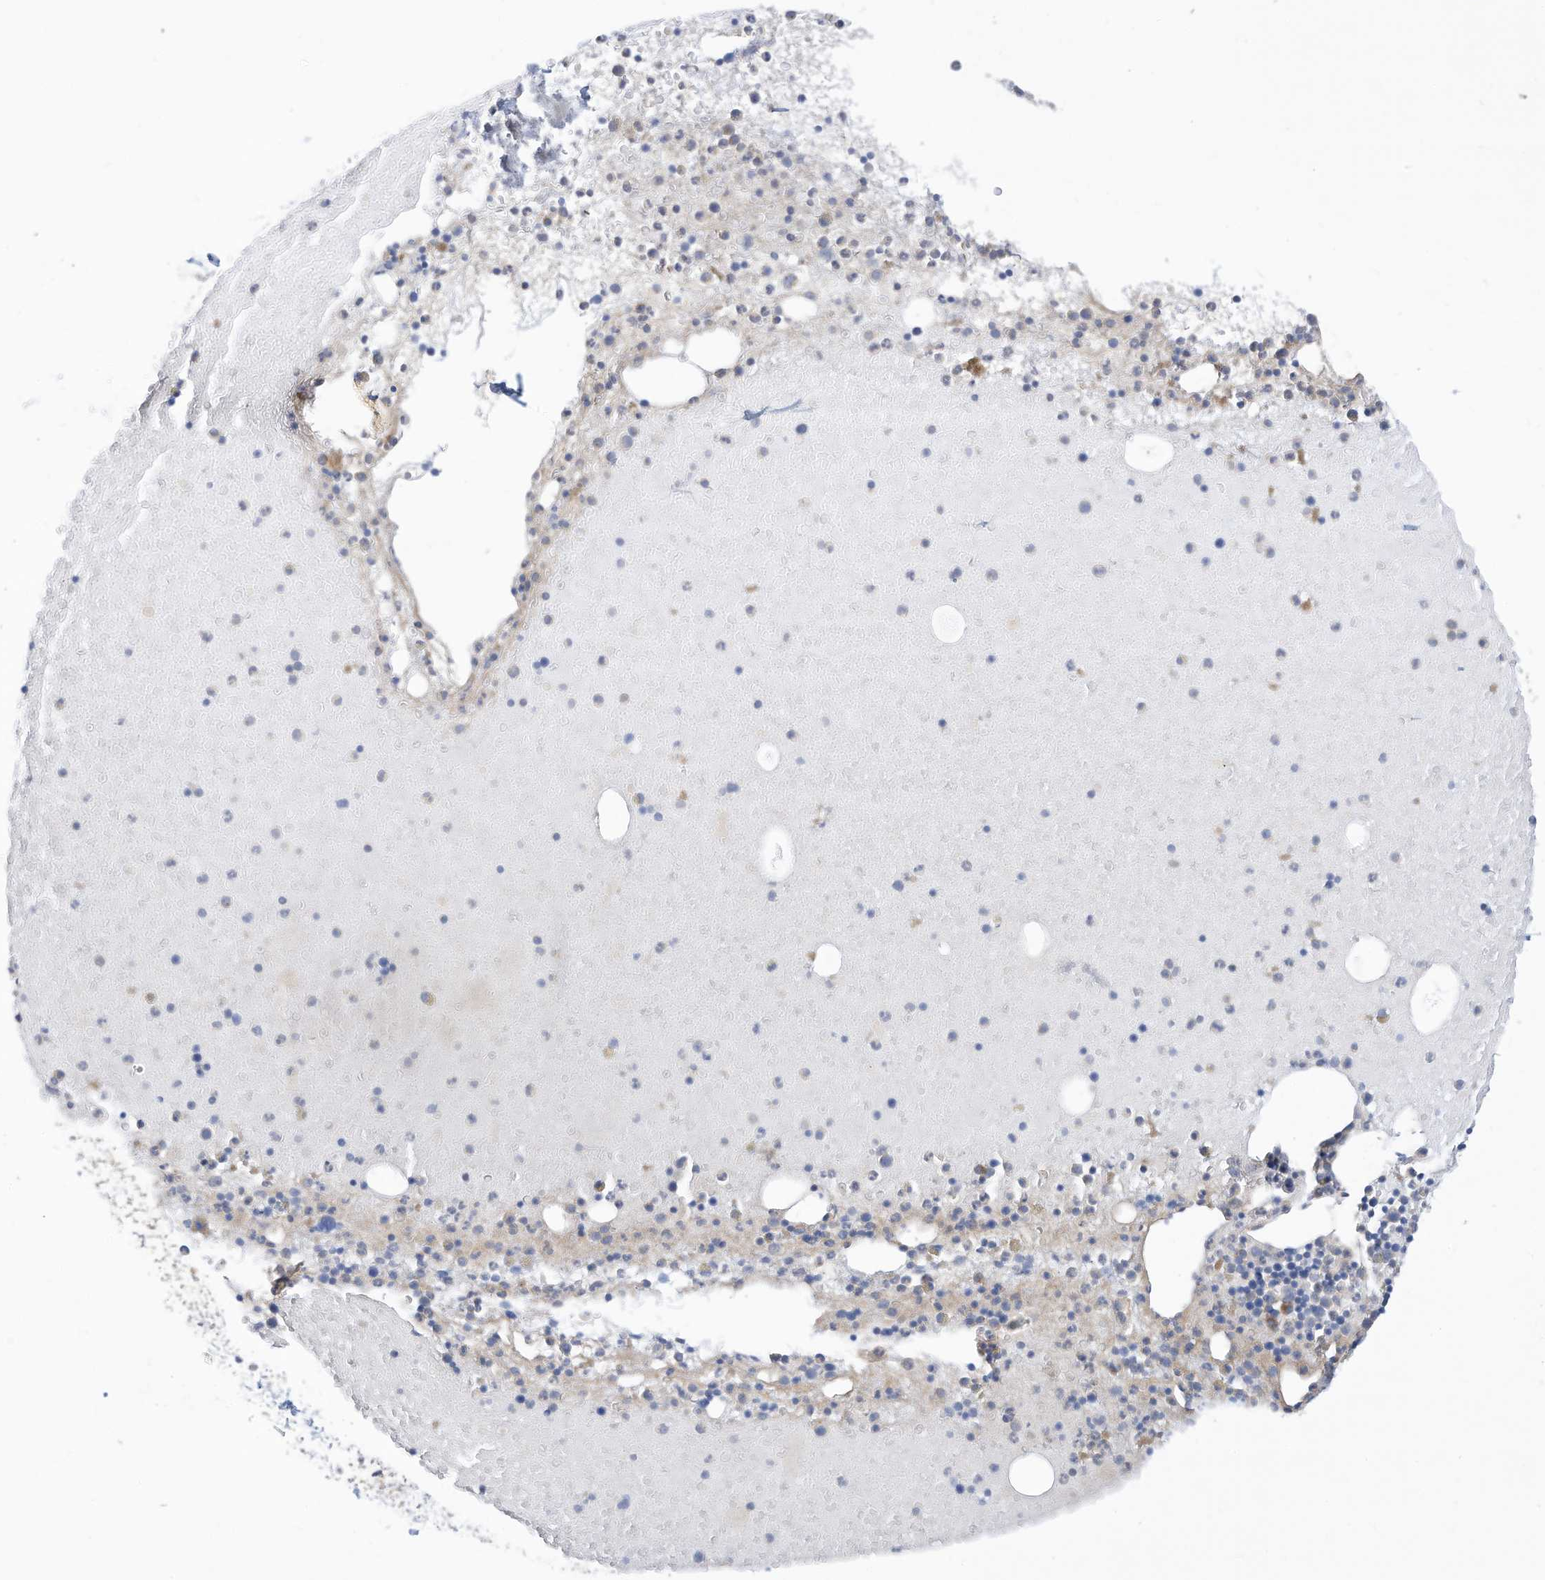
{"staining": {"intensity": "moderate", "quantity": "<25%", "location": "cytoplasmic/membranous"}, "tissue": "bone marrow", "cell_type": "Hematopoietic cells", "image_type": "normal", "snomed": [{"axis": "morphology", "description": "Normal tissue, NOS"}, {"axis": "topography", "description": "Bone marrow"}], "caption": "Protein expression by immunohistochemistry reveals moderate cytoplasmic/membranous expression in about <25% of hematopoietic cells in benign bone marrow.", "gene": "LRRN2", "patient": {"sex": "male", "age": 47}}